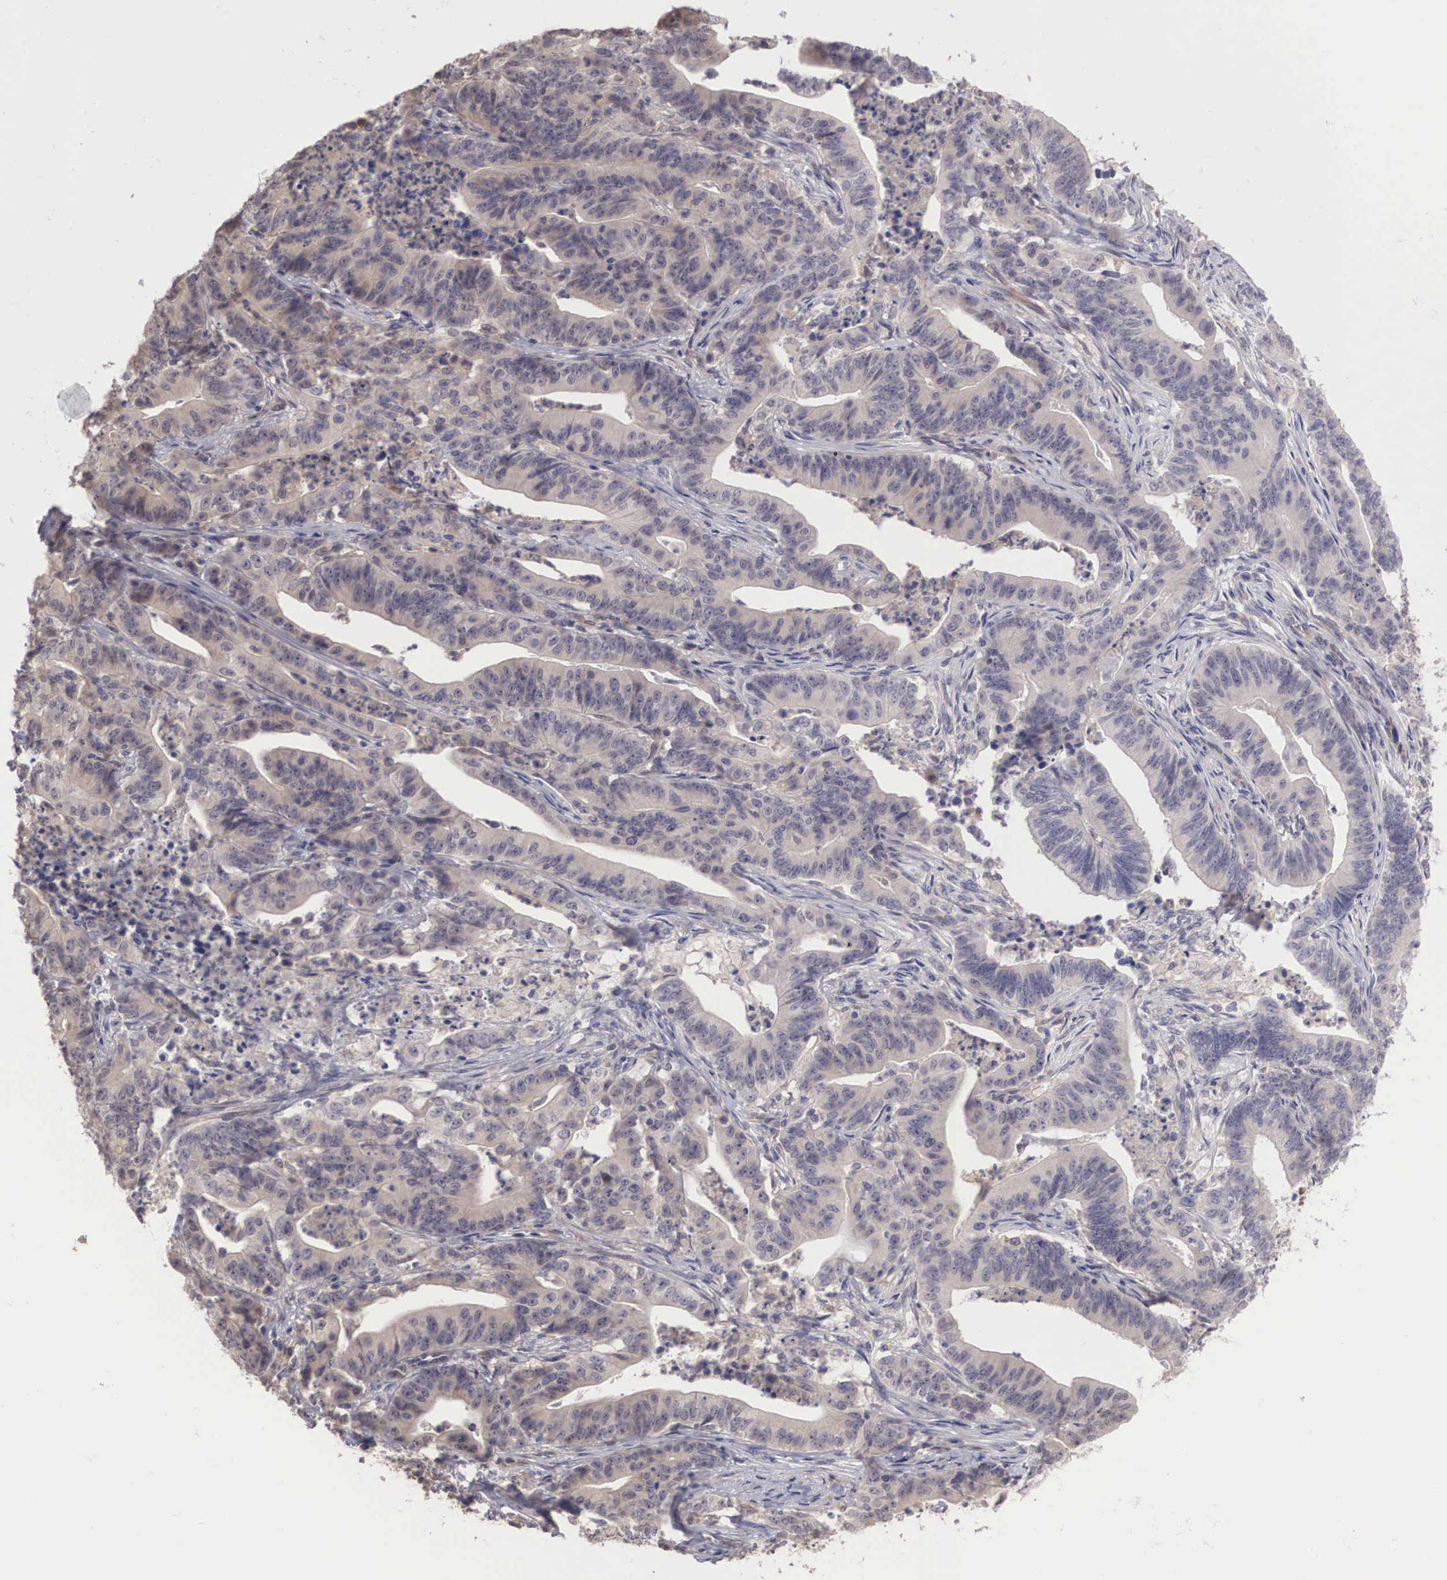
{"staining": {"intensity": "weak", "quantity": ">75%", "location": "cytoplasmic/membranous"}, "tissue": "stomach cancer", "cell_type": "Tumor cells", "image_type": "cancer", "snomed": [{"axis": "morphology", "description": "Adenocarcinoma, NOS"}, {"axis": "topography", "description": "Stomach, lower"}], "caption": "Weak cytoplasmic/membranous protein staining is present in approximately >75% of tumor cells in adenocarcinoma (stomach).", "gene": "DNAJB7", "patient": {"sex": "female", "age": 86}}